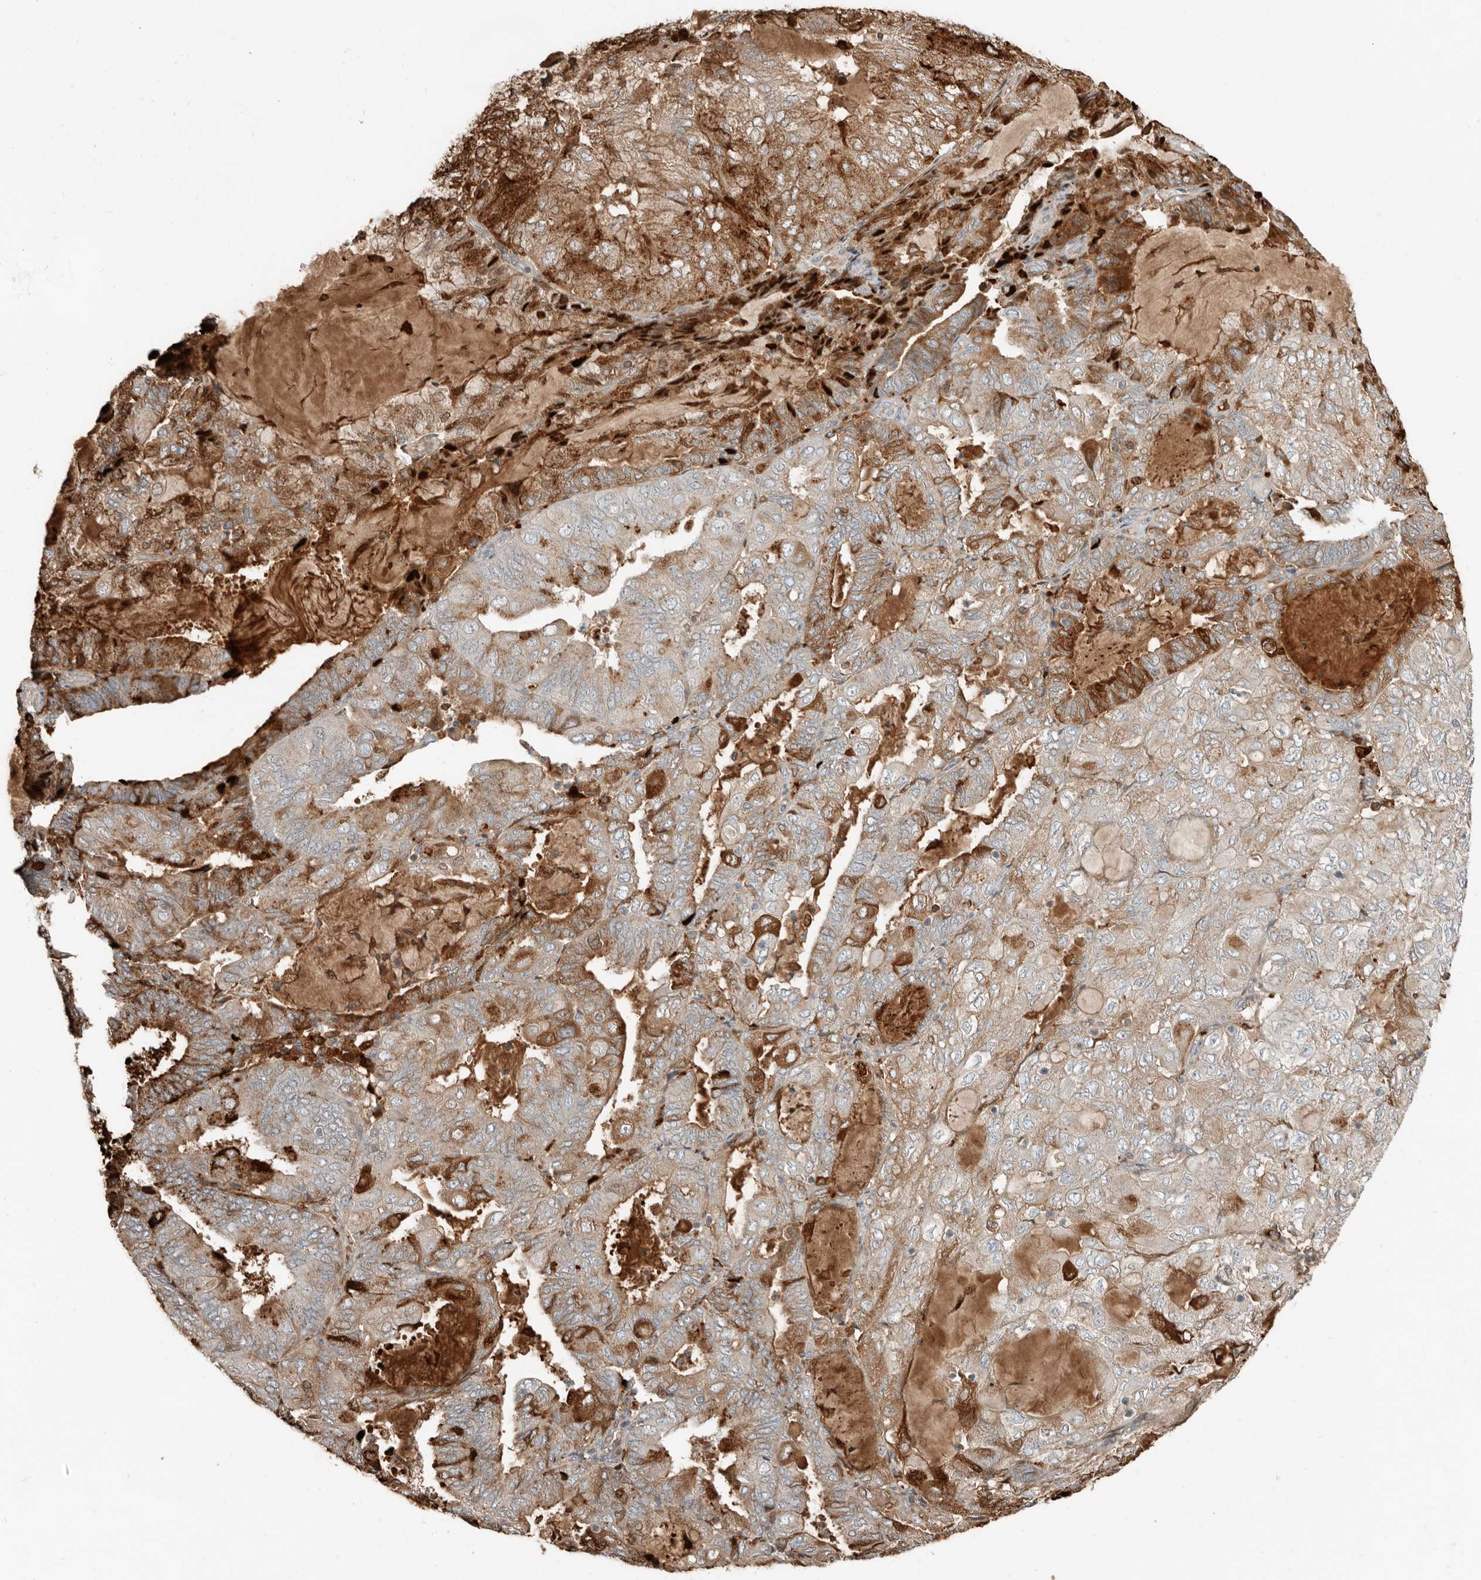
{"staining": {"intensity": "moderate", "quantity": "25%-75%", "location": "cytoplasmic/membranous"}, "tissue": "endometrial cancer", "cell_type": "Tumor cells", "image_type": "cancer", "snomed": [{"axis": "morphology", "description": "Adenocarcinoma, NOS"}, {"axis": "topography", "description": "Endometrium"}], "caption": "IHC (DAB) staining of endometrial adenocarcinoma reveals moderate cytoplasmic/membranous protein positivity in approximately 25%-75% of tumor cells.", "gene": "KLHL38", "patient": {"sex": "female", "age": 81}}